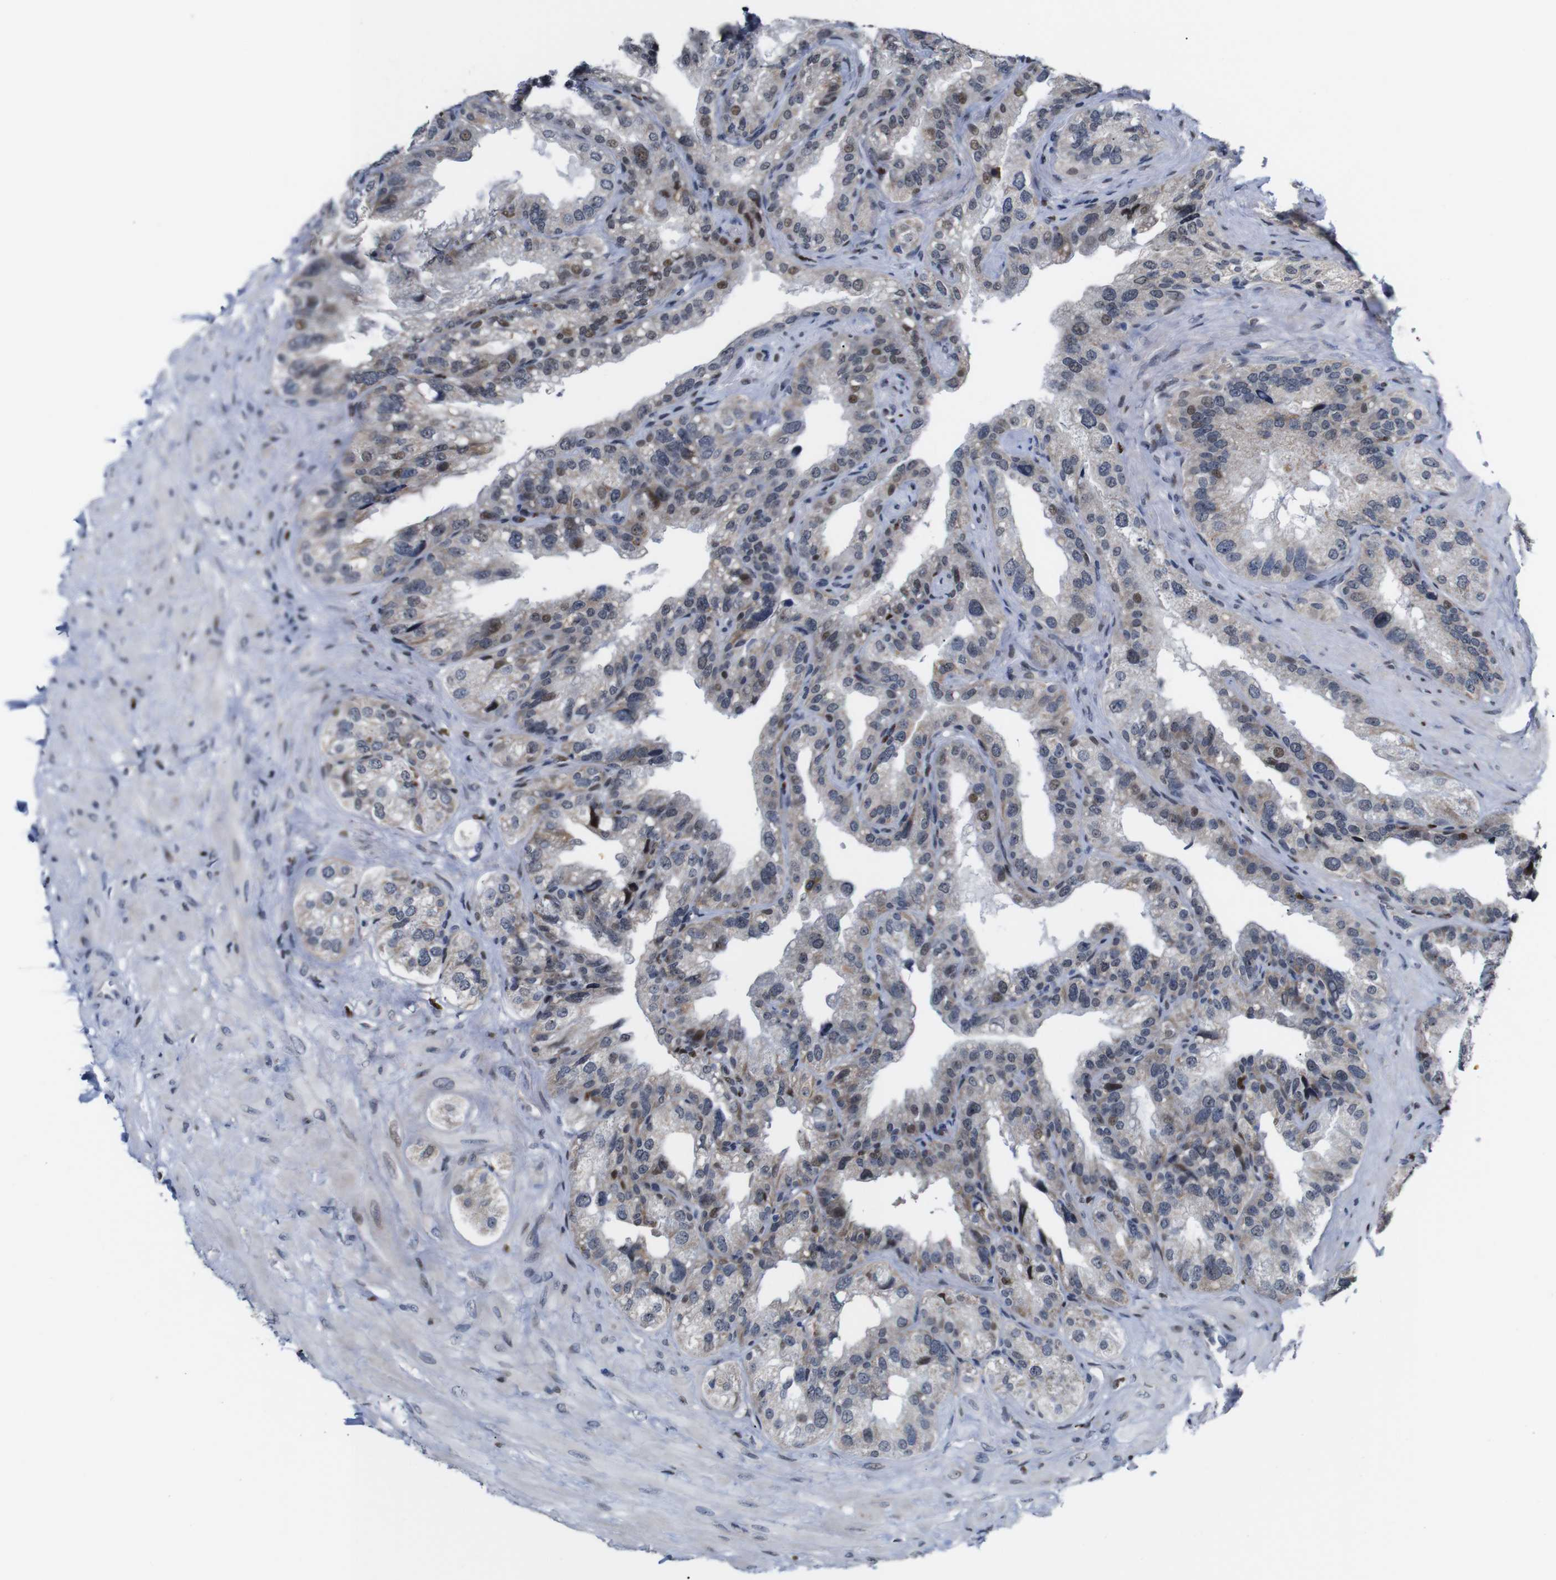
{"staining": {"intensity": "weak", "quantity": "25%-75%", "location": "cytoplasmic/membranous,nuclear"}, "tissue": "seminal vesicle", "cell_type": "Glandular cells", "image_type": "normal", "snomed": [{"axis": "morphology", "description": "Normal tissue, NOS"}, {"axis": "topography", "description": "Seminal veicle"}], "caption": "Immunohistochemistry (IHC) of unremarkable human seminal vesicle displays low levels of weak cytoplasmic/membranous,nuclear positivity in about 25%-75% of glandular cells.", "gene": "GATA6", "patient": {"sex": "male", "age": 68}}